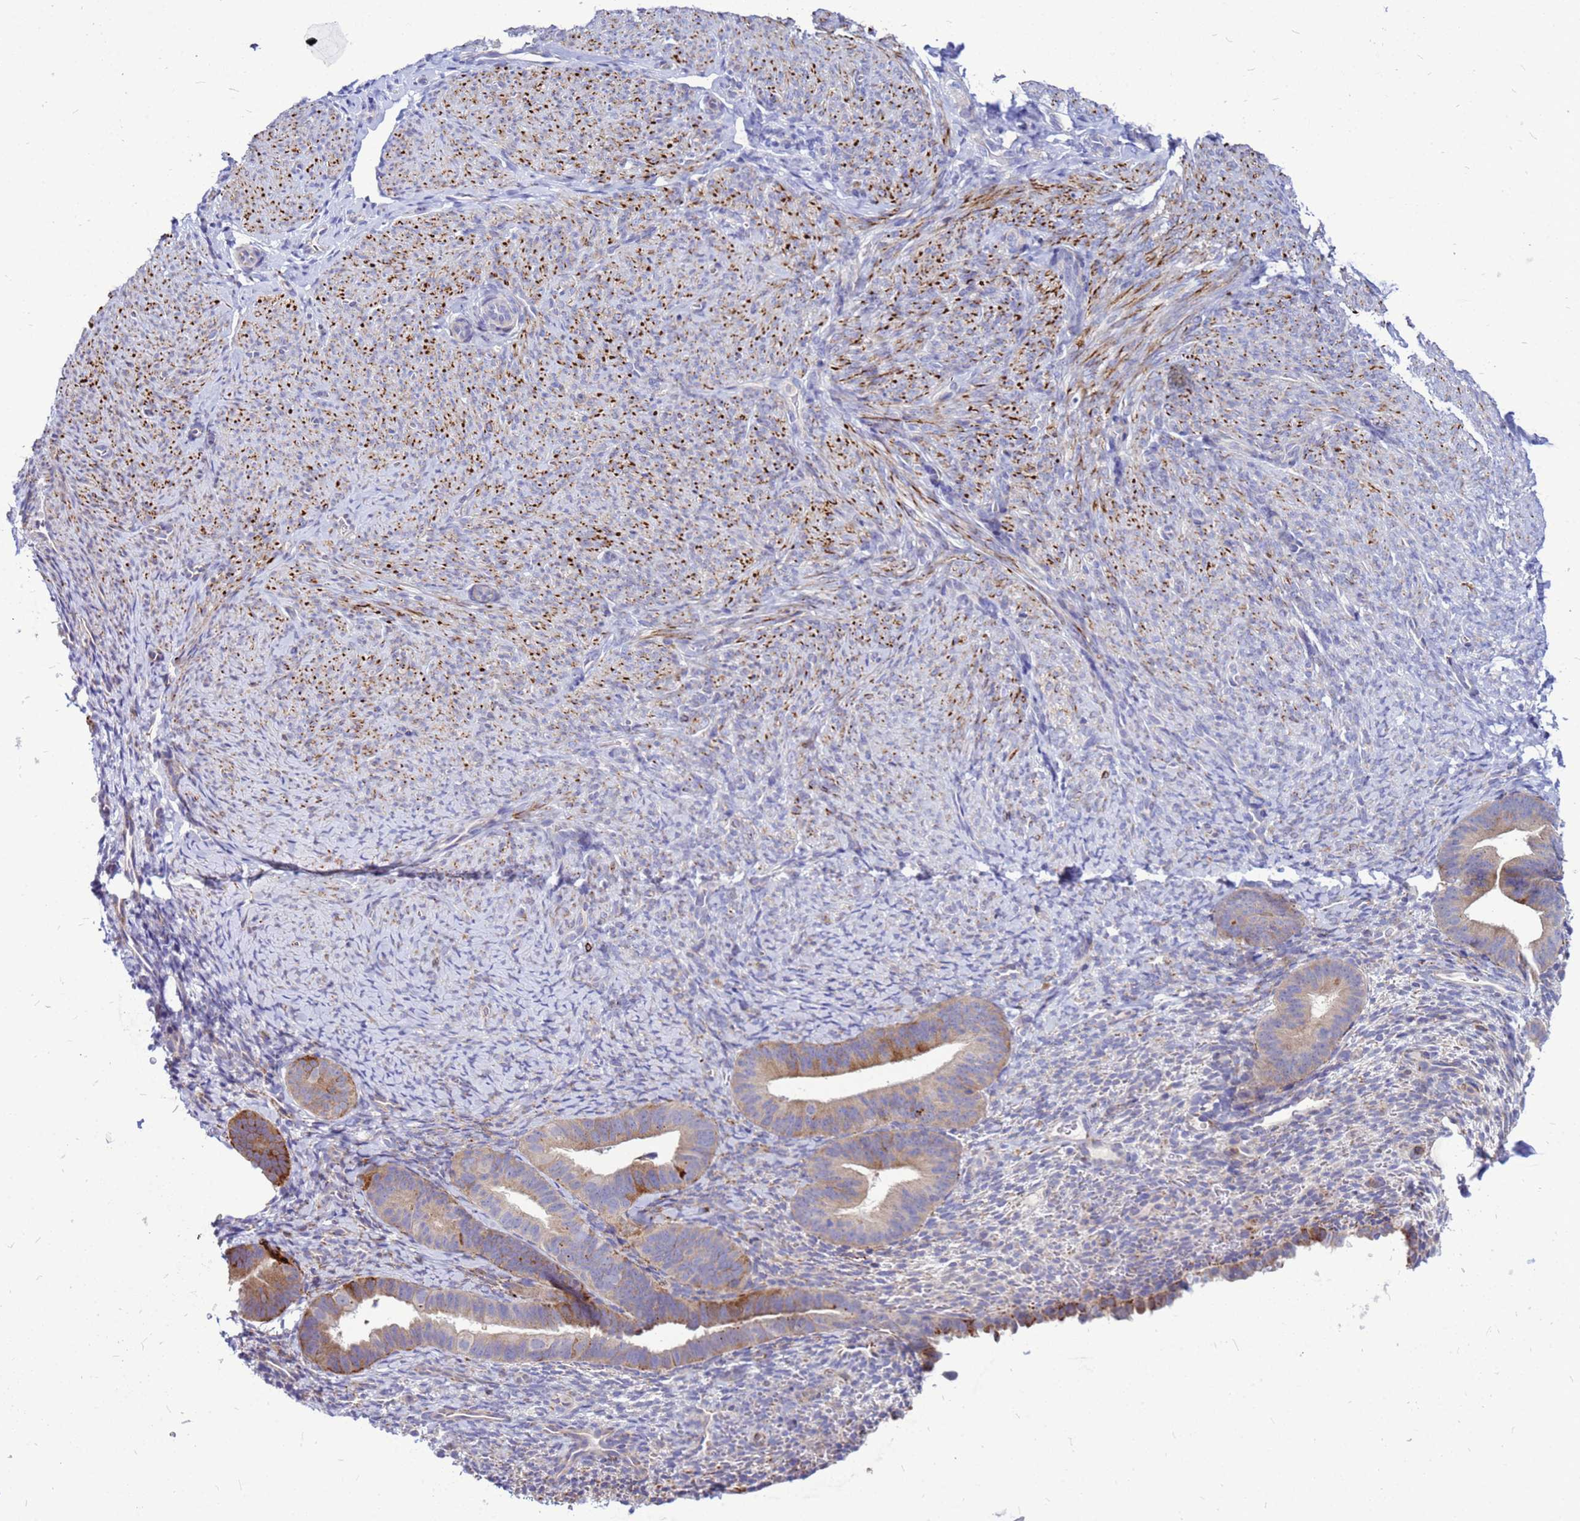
{"staining": {"intensity": "weak", "quantity": "<25%", "location": "cytoplasmic/membranous"}, "tissue": "endometrium", "cell_type": "Cells in endometrial stroma", "image_type": "normal", "snomed": [{"axis": "morphology", "description": "Normal tissue, NOS"}, {"axis": "topography", "description": "Endometrium"}], "caption": "High power microscopy histopathology image of an IHC image of unremarkable endometrium, revealing no significant staining in cells in endometrial stroma. (Brightfield microscopy of DAB (3,3'-diaminobenzidine) immunohistochemistry (IHC) at high magnification).", "gene": "FHIP1A", "patient": {"sex": "female", "age": 65}}